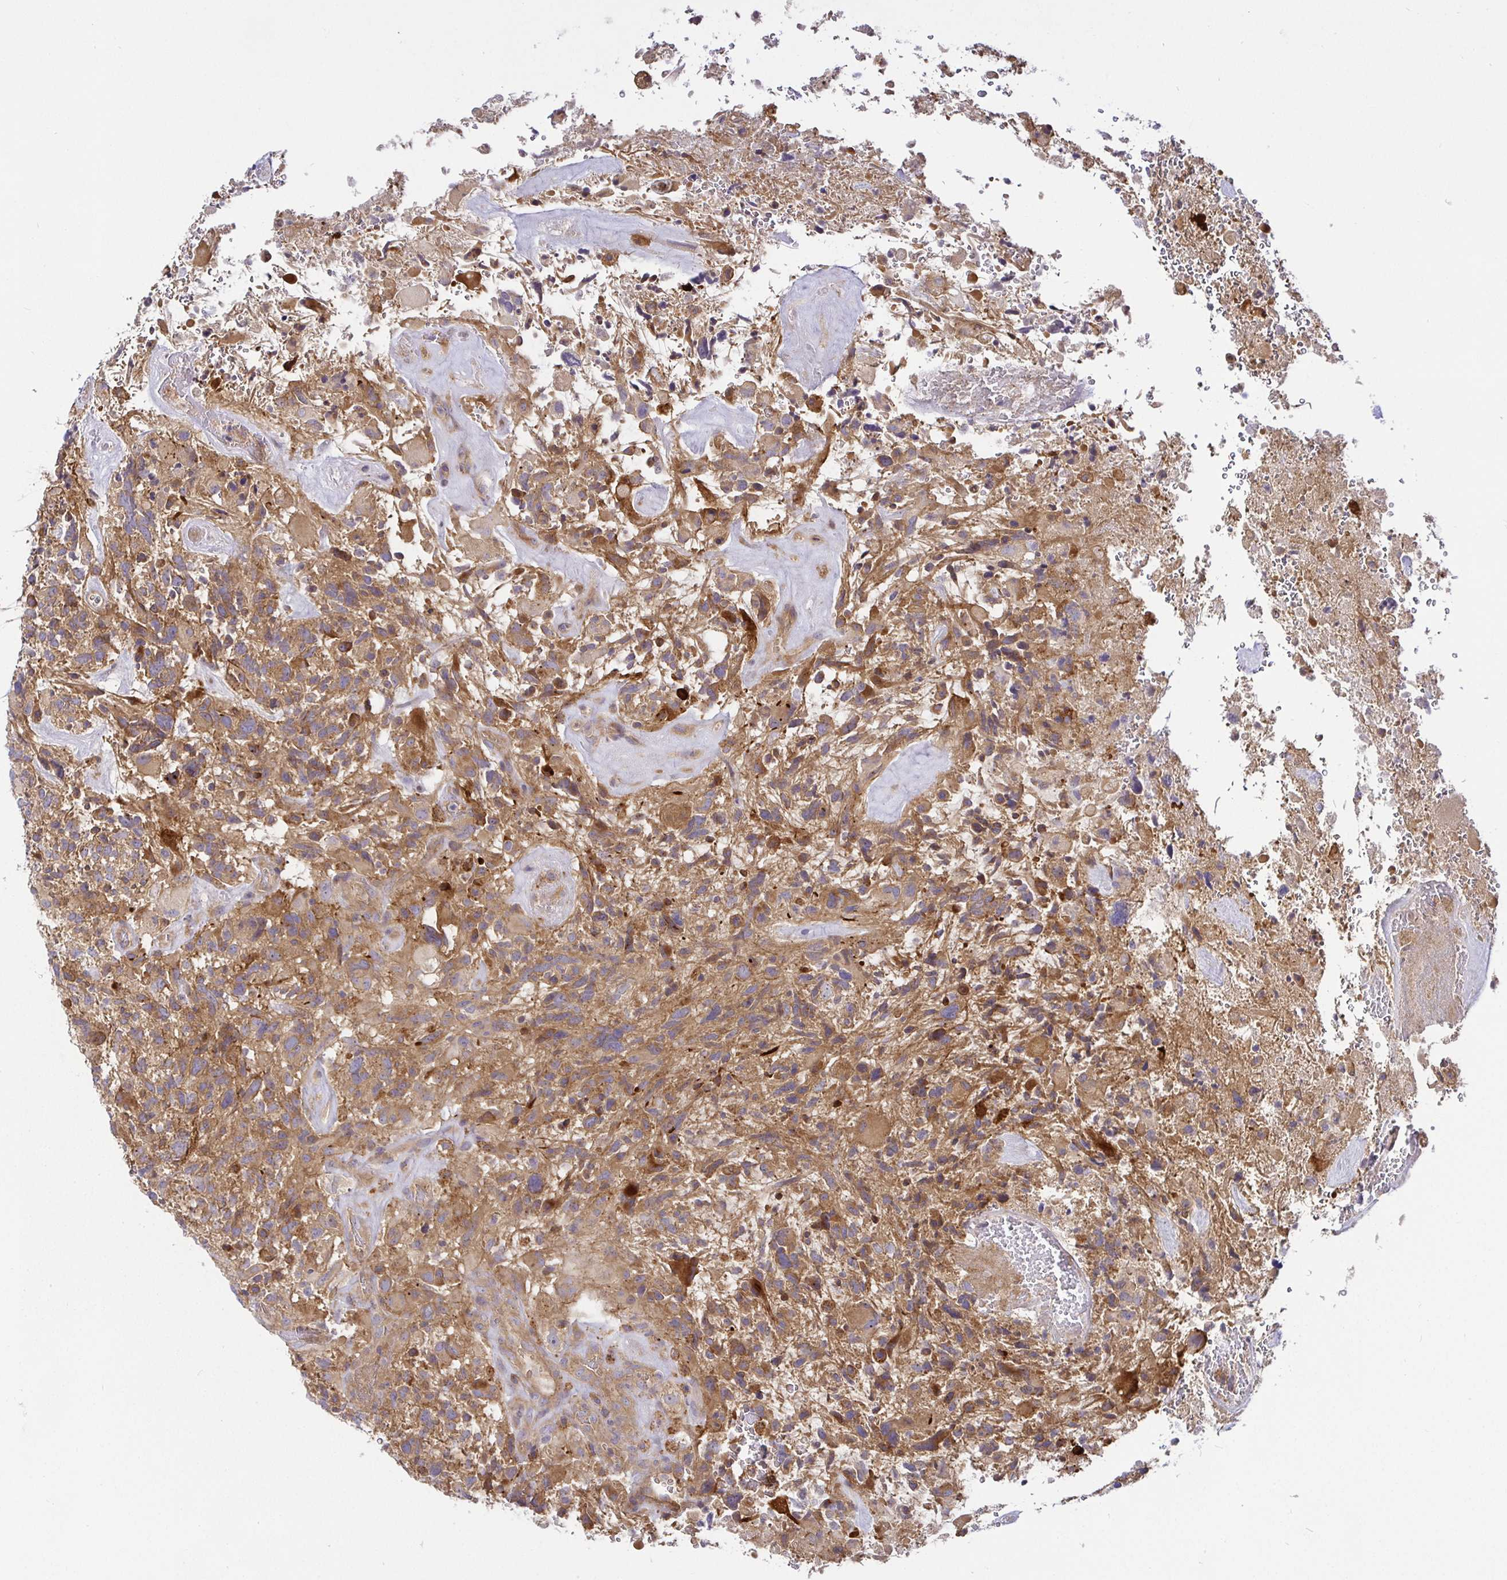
{"staining": {"intensity": "moderate", "quantity": ">75%", "location": "cytoplasmic/membranous"}, "tissue": "glioma", "cell_type": "Tumor cells", "image_type": "cancer", "snomed": [{"axis": "morphology", "description": "Glioma, malignant, High grade"}, {"axis": "topography", "description": "Brain"}], "caption": "DAB immunohistochemical staining of glioma displays moderate cytoplasmic/membranous protein expression in approximately >75% of tumor cells.", "gene": "SNX8", "patient": {"sex": "female", "age": 71}}